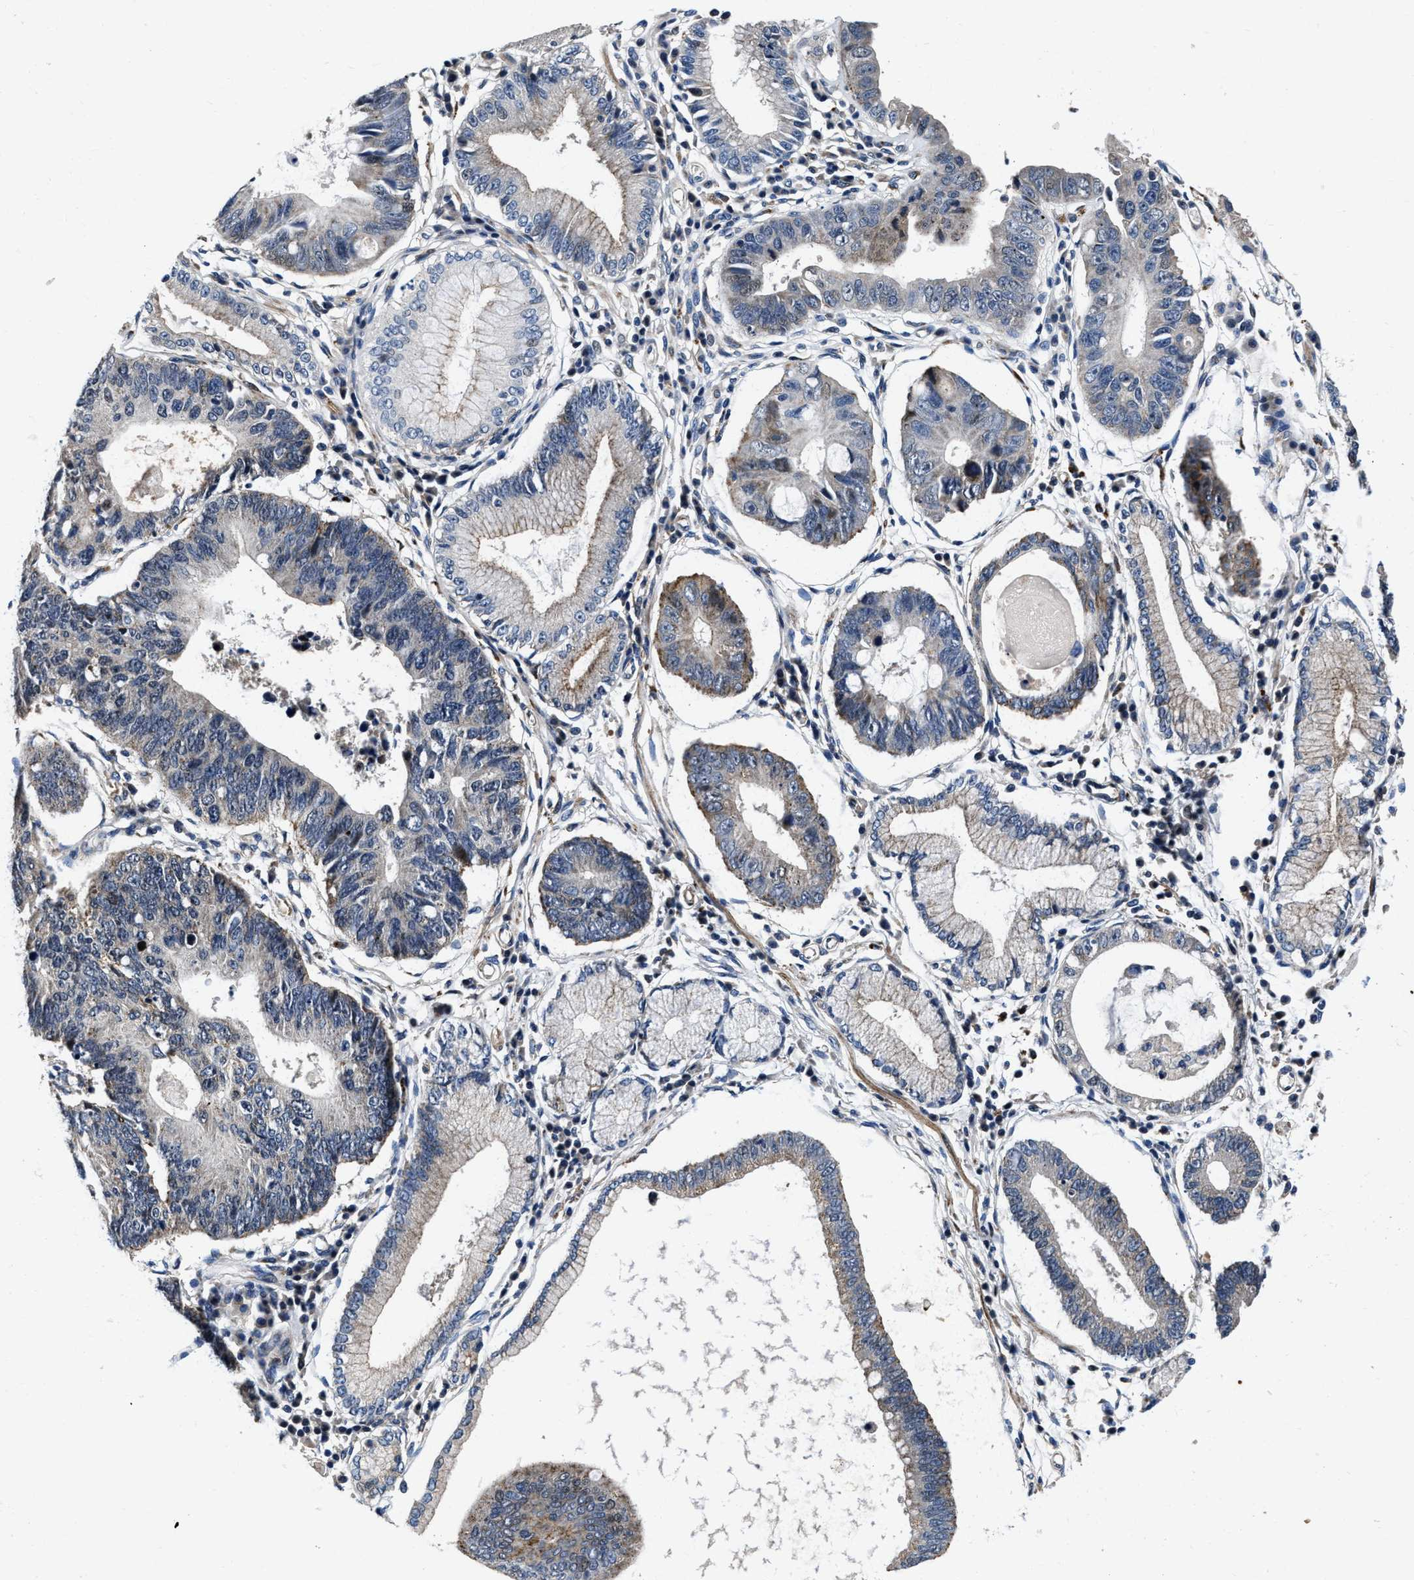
{"staining": {"intensity": "weak", "quantity": "<25%", "location": "cytoplasmic/membranous"}, "tissue": "stomach cancer", "cell_type": "Tumor cells", "image_type": "cancer", "snomed": [{"axis": "morphology", "description": "Adenocarcinoma, NOS"}, {"axis": "topography", "description": "Stomach"}], "caption": "Human stomach cancer (adenocarcinoma) stained for a protein using immunohistochemistry exhibits no staining in tumor cells.", "gene": "C2orf66", "patient": {"sex": "male", "age": 59}}